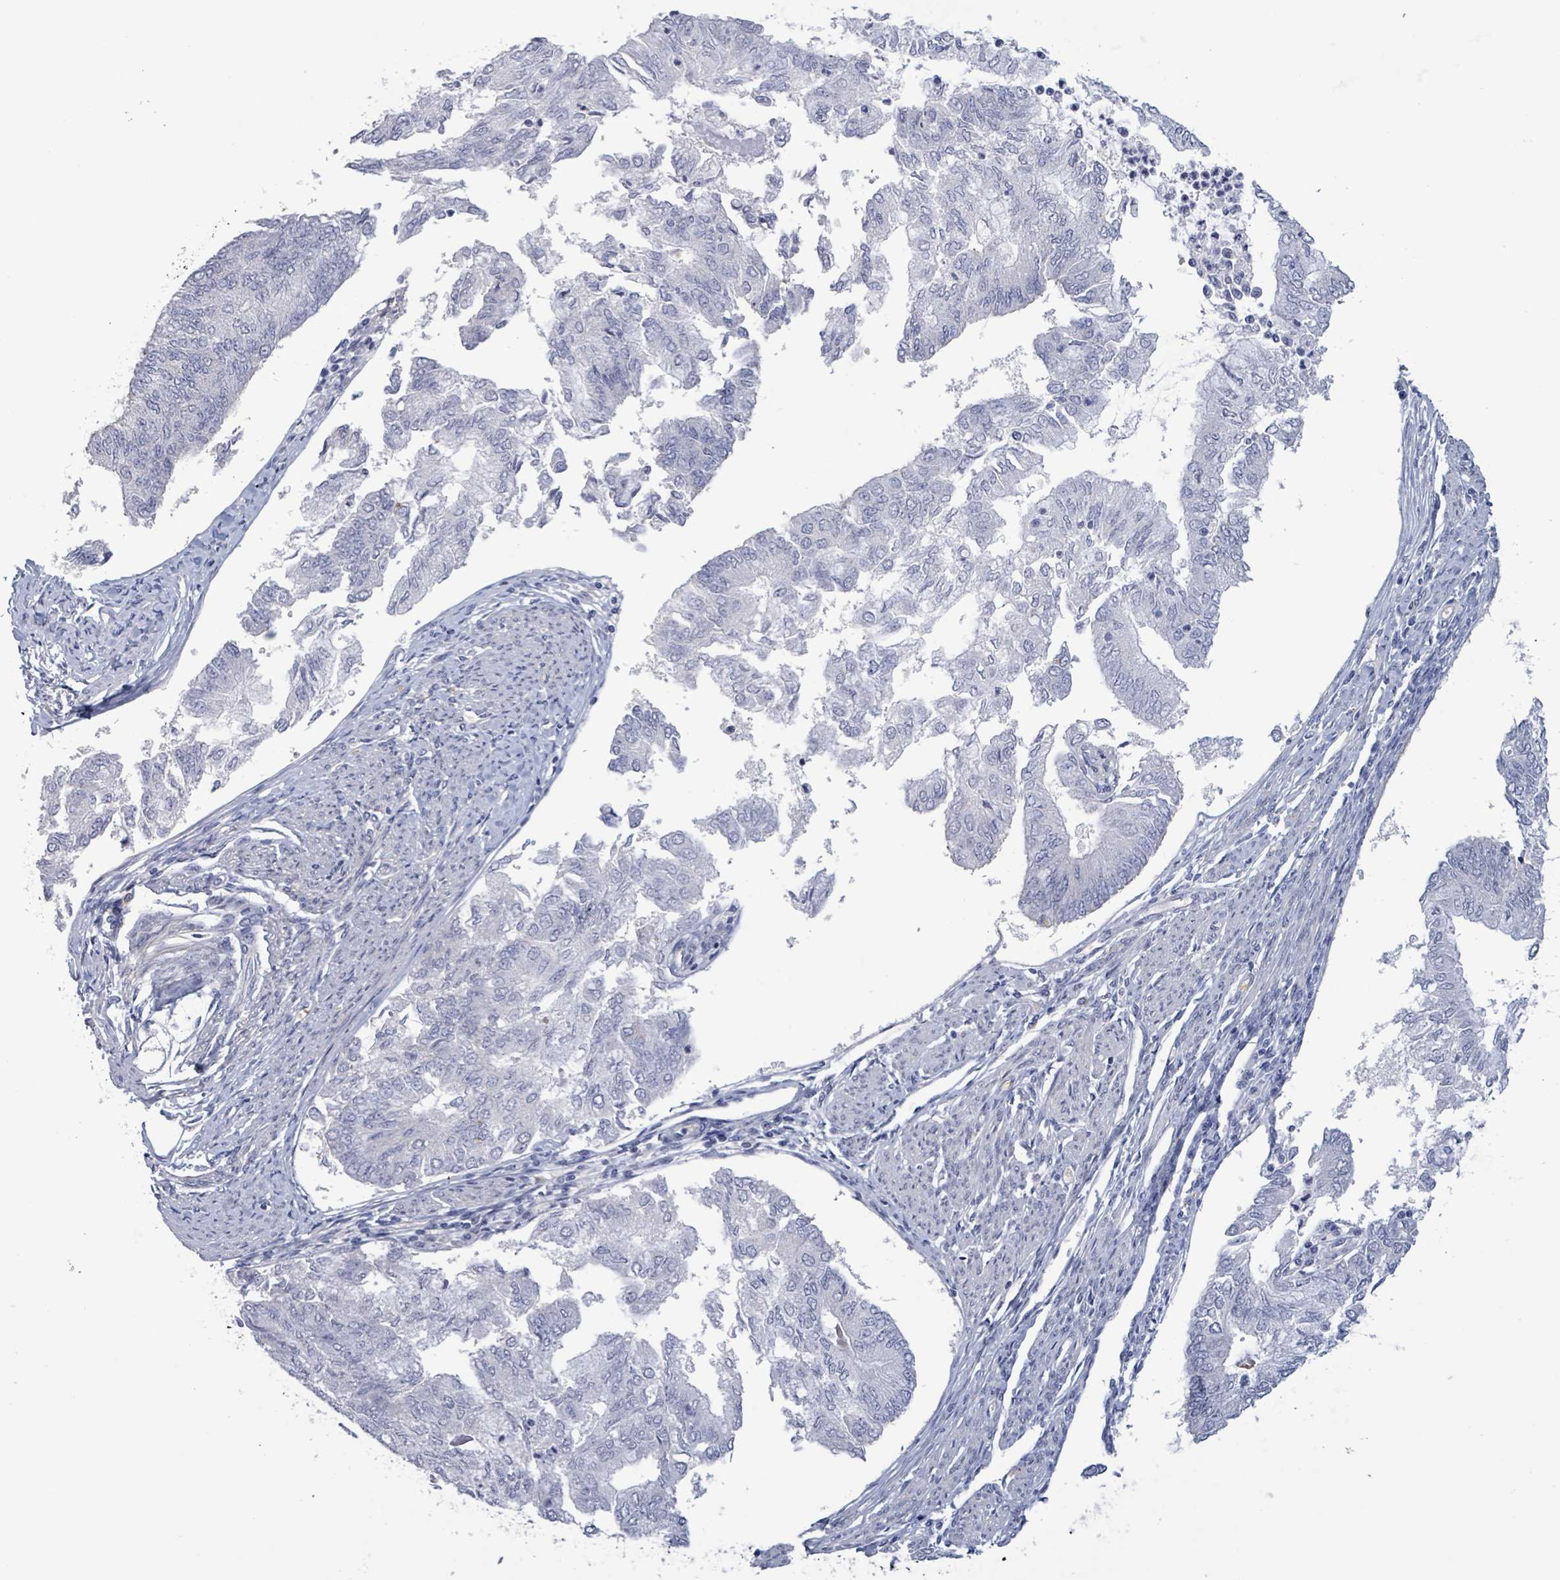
{"staining": {"intensity": "negative", "quantity": "none", "location": "none"}, "tissue": "endometrial cancer", "cell_type": "Tumor cells", "image_type": "cancer", "snomed": [{"axis": "morphology", "description": "Adenocarcinoma, NOS"}, {"axis": "topography", "description": "Endometrium"}], "caption": "This is an immunohistochemistry photomicrograph of human endometrial adenocarcinoma. There is no staining in tumor cells.", "gene": "PKLR", "patient": {"sex": "female", "age": 68}}